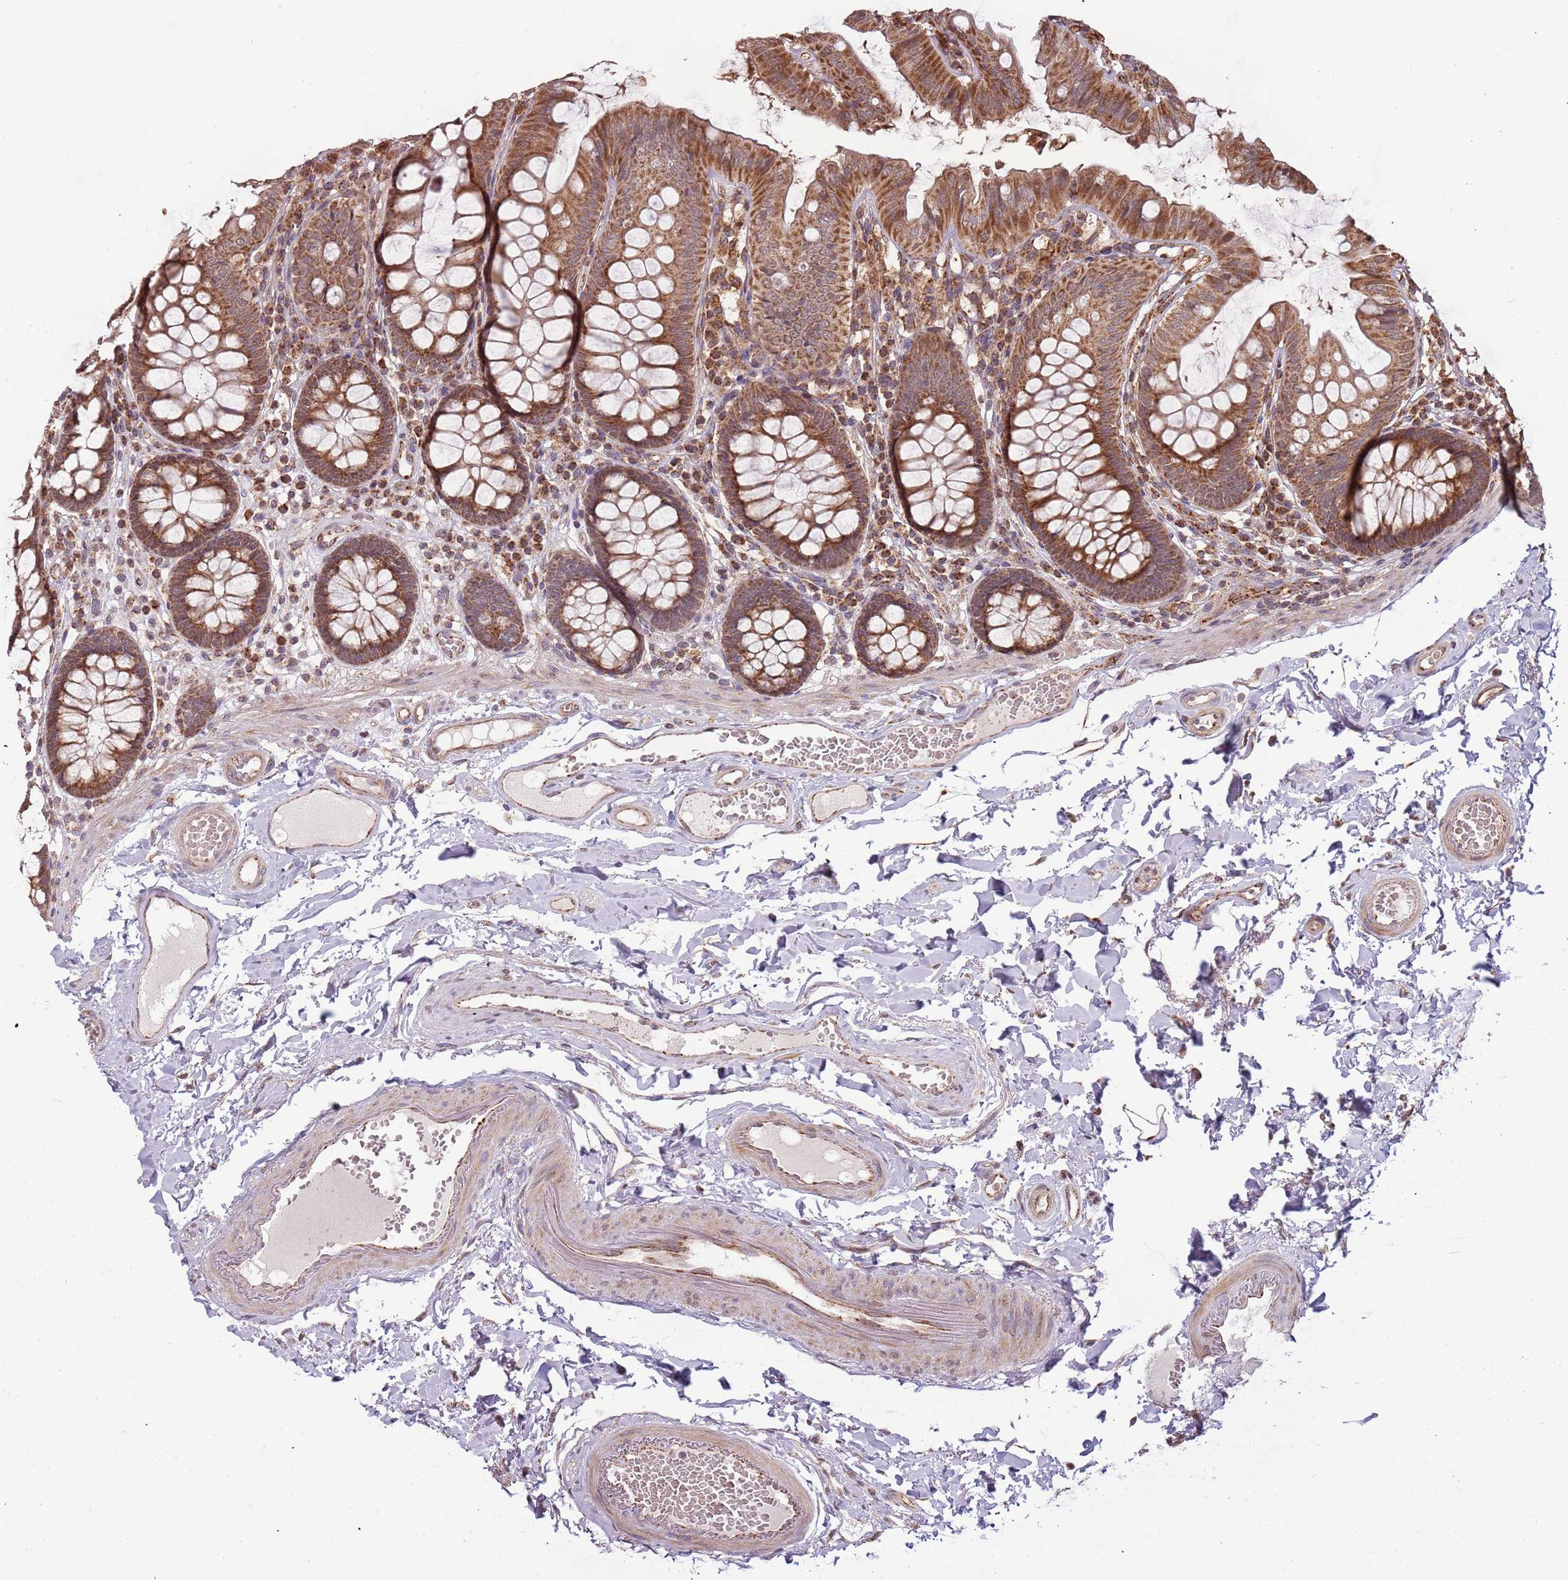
{"staining": {"intensity": "moderate", "quantity": ">75%", "location": "cytoplasmic/membranous"}, "tissue": "colon", "cell_type": "Endothelial cells", "image_type": "normal", "snomed": [{"axis": "morphology", "description": "Normal tissue, NOS"}, {"axis": "topography", "description": "Colon"}], "caption": "An IHC photomicrograph of unremarkable tissue is shown. Protein staining in brown highlights moderate cytoplasmic/membranous positivity in colon within endothelial cells. (brown staining indicates protein expression, while blue staining denotes nuclei).", "gene": "IL17RD", "patient": {"sex": "male", "age": 84}}